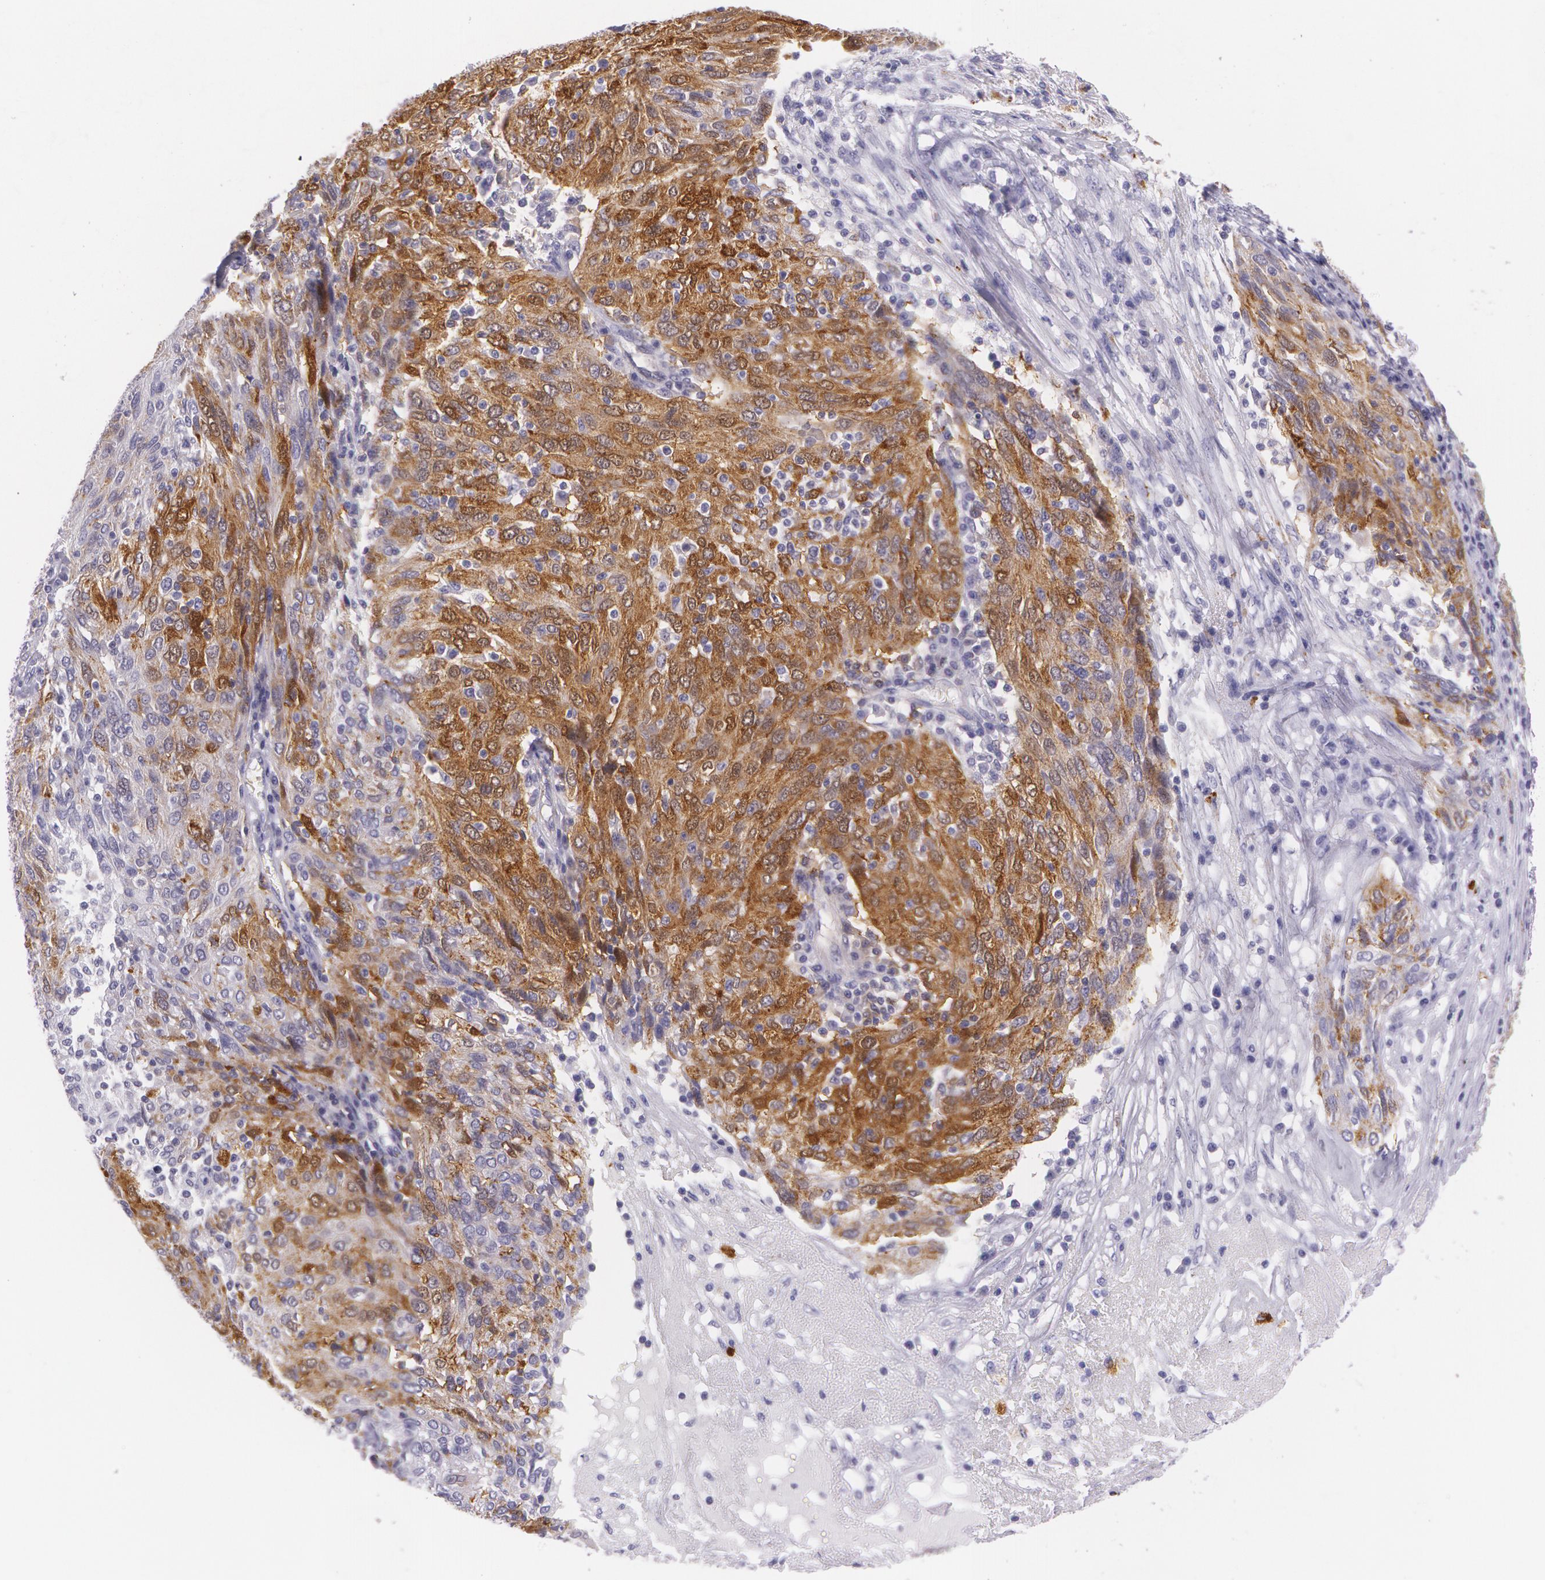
{"staining": {"intensity": "strong", "quantity": ">75%", "location": "cytoplasmic/membranous"}, "tissue": "ovarian cancer", "cell_type": "Tumor cells", "image_type": "cancer", "snomed": [{"axis": "morphology", "description": "Carcinoma, endometroid"}, {"axis": "topography", "description": "Ovary"}], "caption": "High-magnification brightfield microscopy of ovarian cancer stained with DAB (brown) and counterstained with hematoxylin (blue). tumor cells exhibit strong cytoplasmic/membranous expression is present in approximately>75% of cells. The protein of interest is shown in brown color, while the nuclei are stained blue.", "gene": "SNCG", "patient": {"sex": "female", "age": 50}}